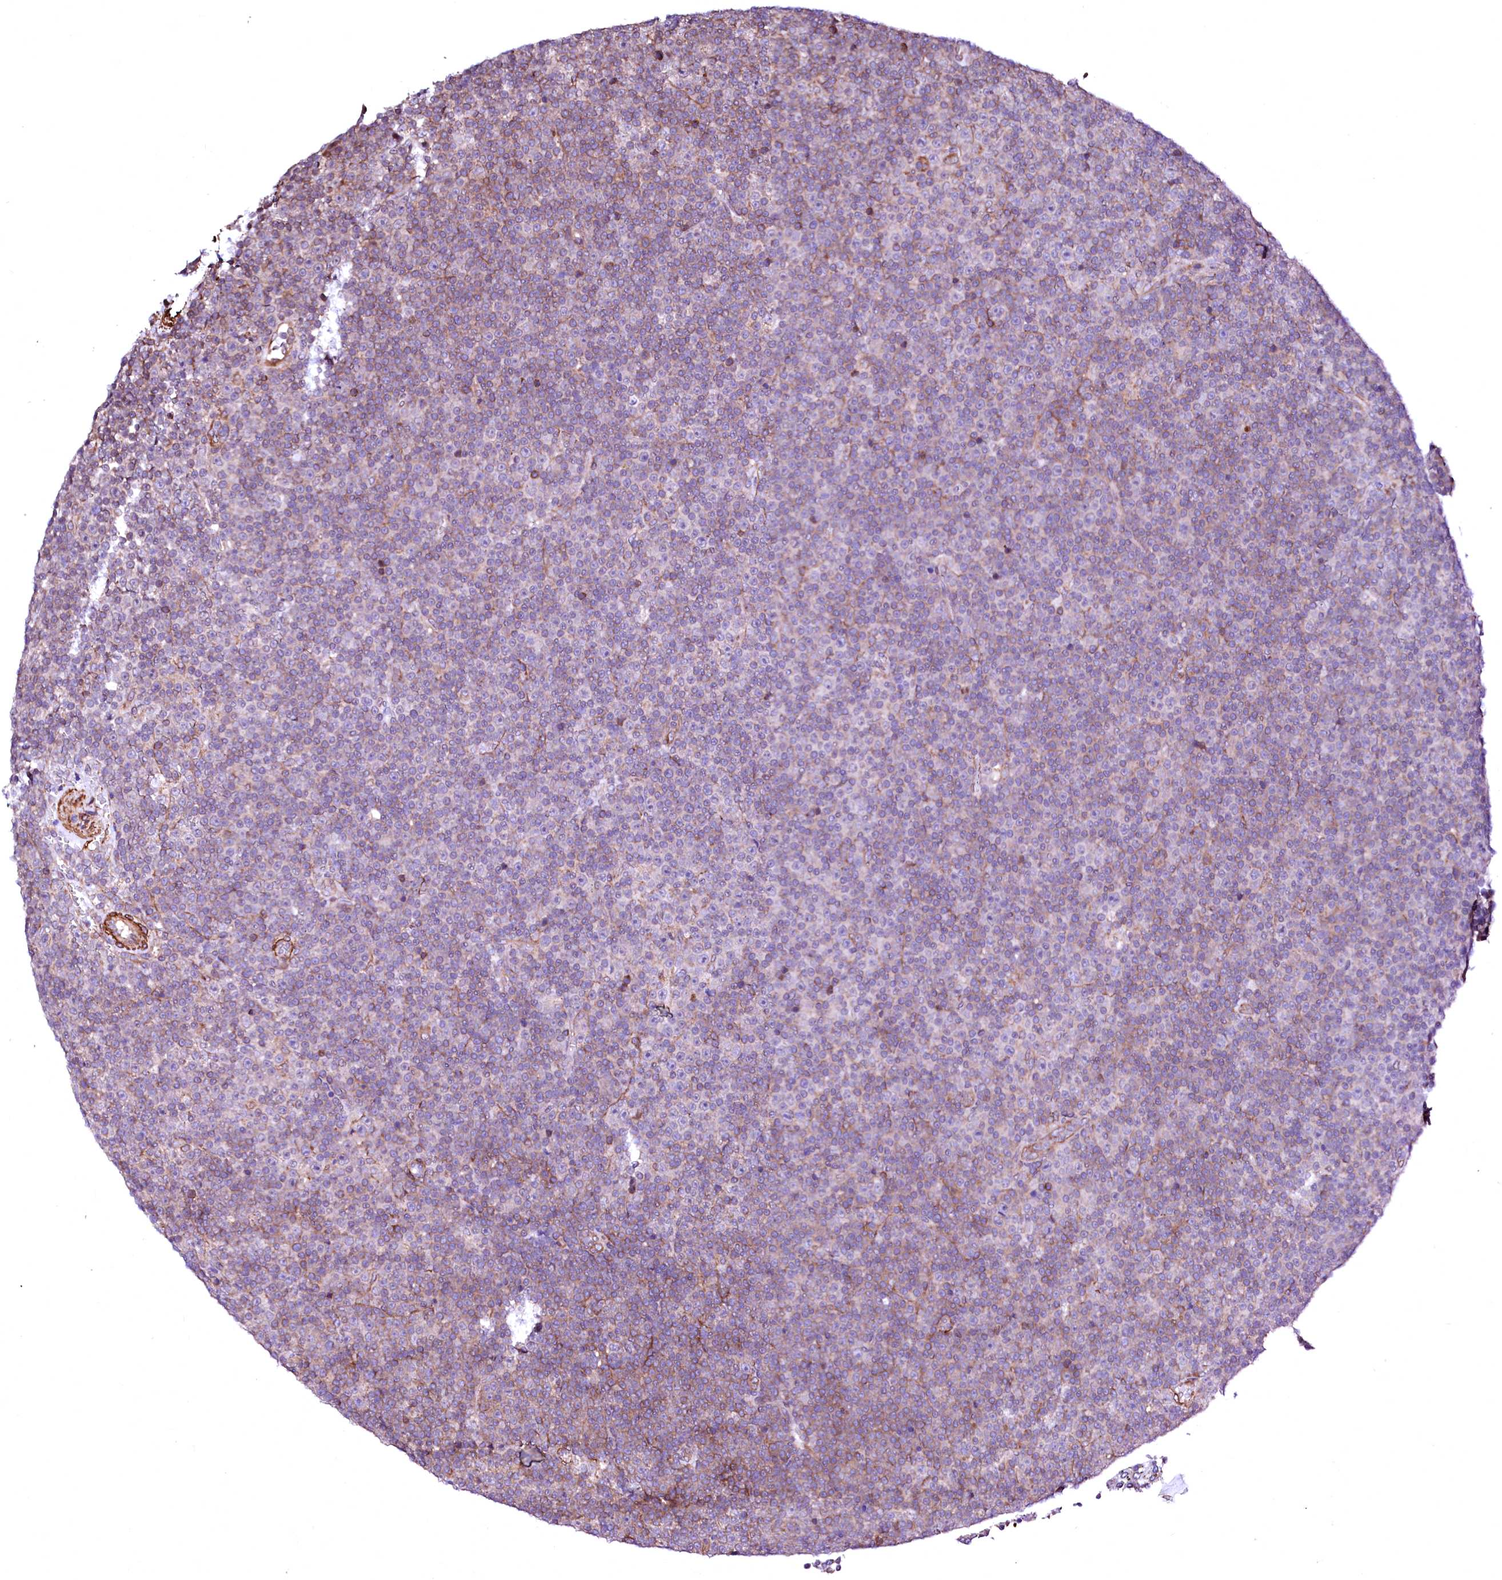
{"staining": {"intensity": "weak", "quantity": "25%-75%", "location": "cytoplasmic/membranous"}, "tissue": "lymphoma", "cell_type": "Tumor cells", "image_type": "cancer", "snomed": [{"axis": "morphology", "description": "Malignant lymphoma, non-Hodgkin's type, Low grade"}, {"axis": "topography", "description": "Lymph node"}], "caption": "This photomicrograph reveals low-grade malignant lymphoma, non-Hodgkin's type stained with IHC to label a protein in brown. The cytoplasmic/membranous of tumor cells show weak positivity for the protein. Nuclei are counter-stained blue.", "gene": "GPR176", "patient": {"sex": "female", "age": 67}}